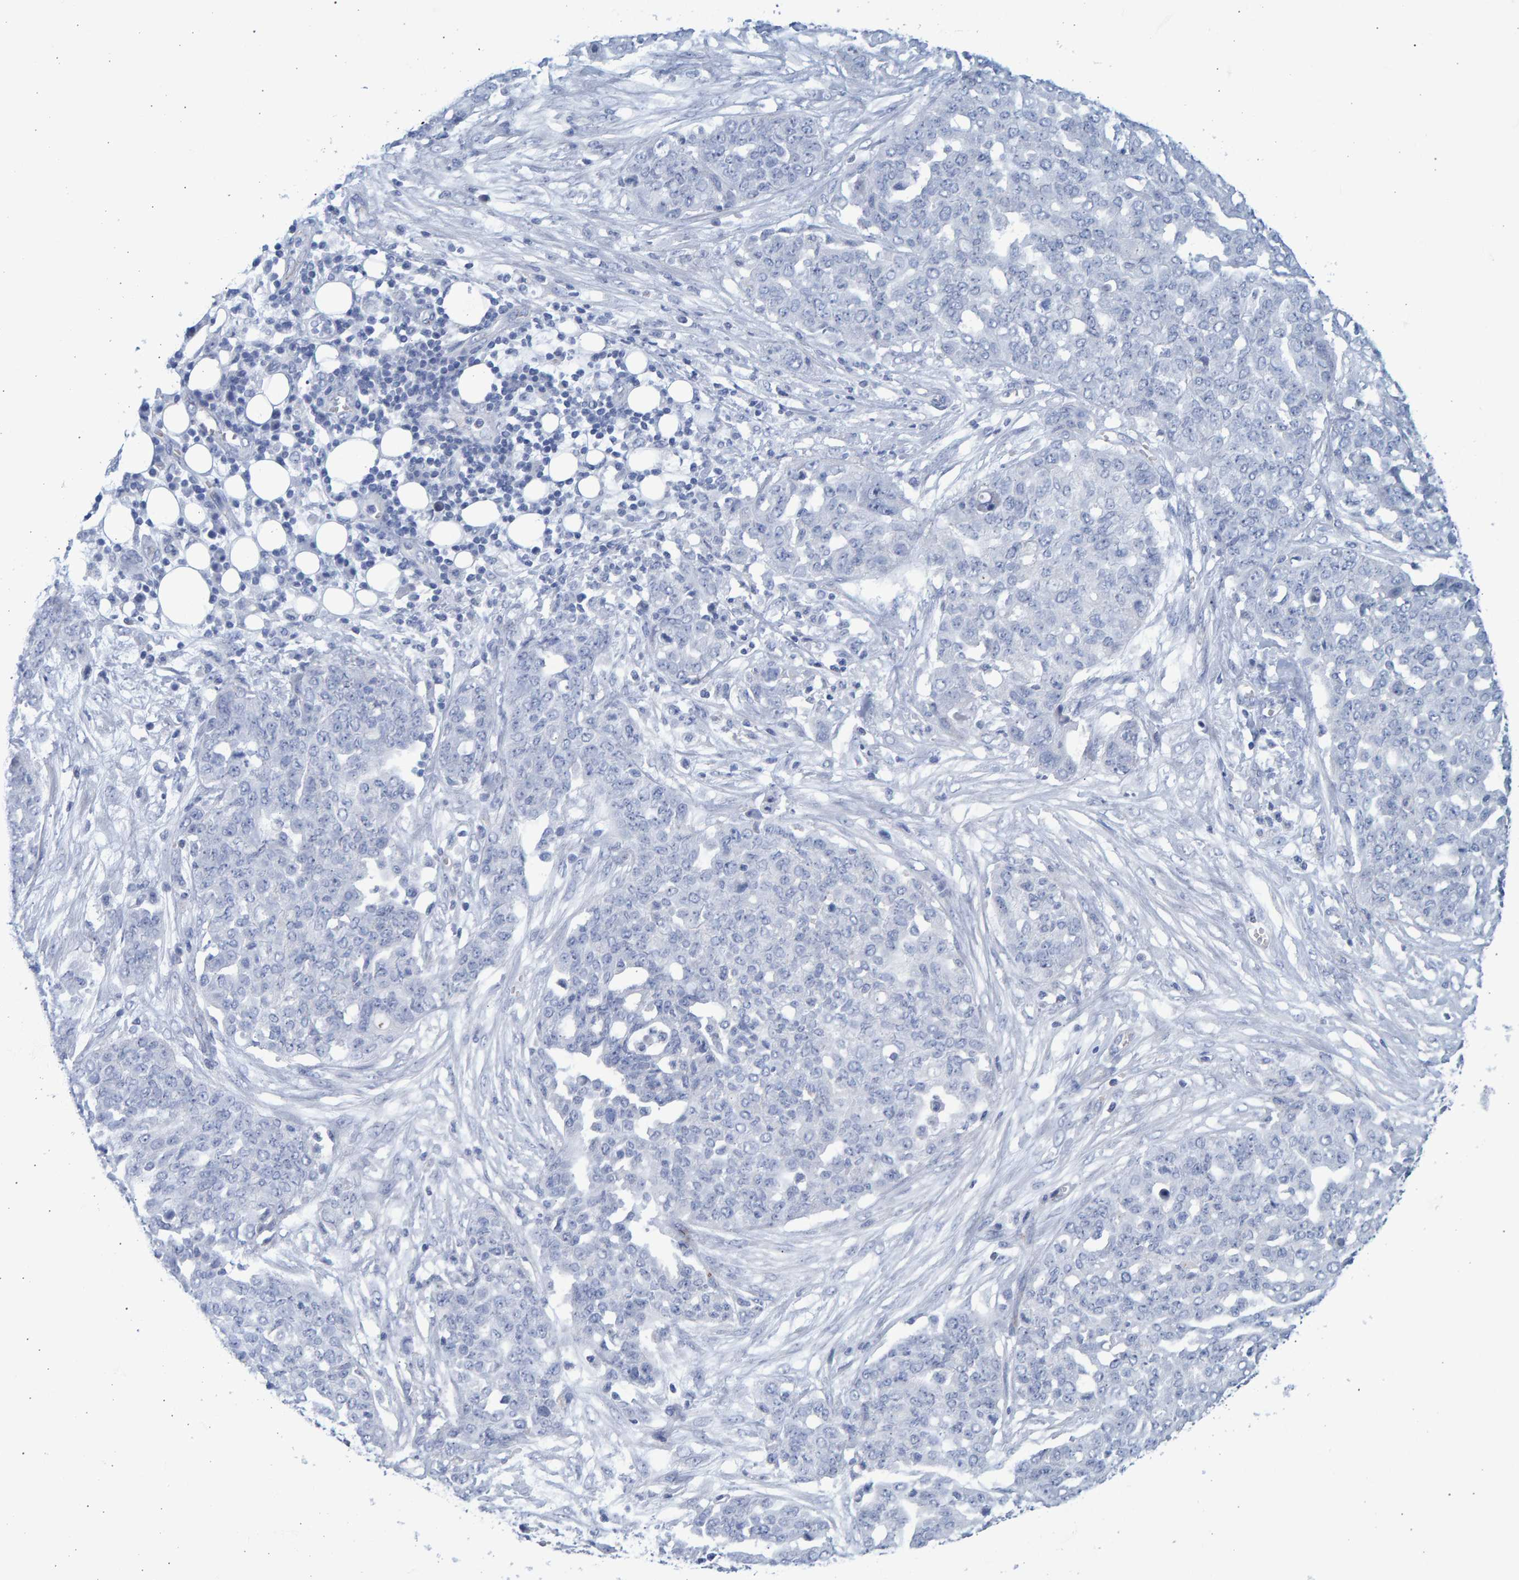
{"staining": {"intensity": "negative", "quantity": "none", "location": "none"}, "tissue": "ovarian cancer", "cell_type": "Tumor cells", "image_type": "cancer", "snomed": [{"axis": "morphology", "description": "Cystadenocarcinoma, serous, NOS"}, {"axis": "topography", "description": "Soft tissue"}, {"axis": "topography", "description": "Ovary"}], "caption": "Immunohistochemistry (IHC) photomicrograph of serous cystadenocarcinoma (ovarian) stained for a protein (brown), which reveals no staining in tumor cells. Nuclei are stained in blue.", "gene": "SLC34A3", "patient": {"sex": "female", "age": 57}}